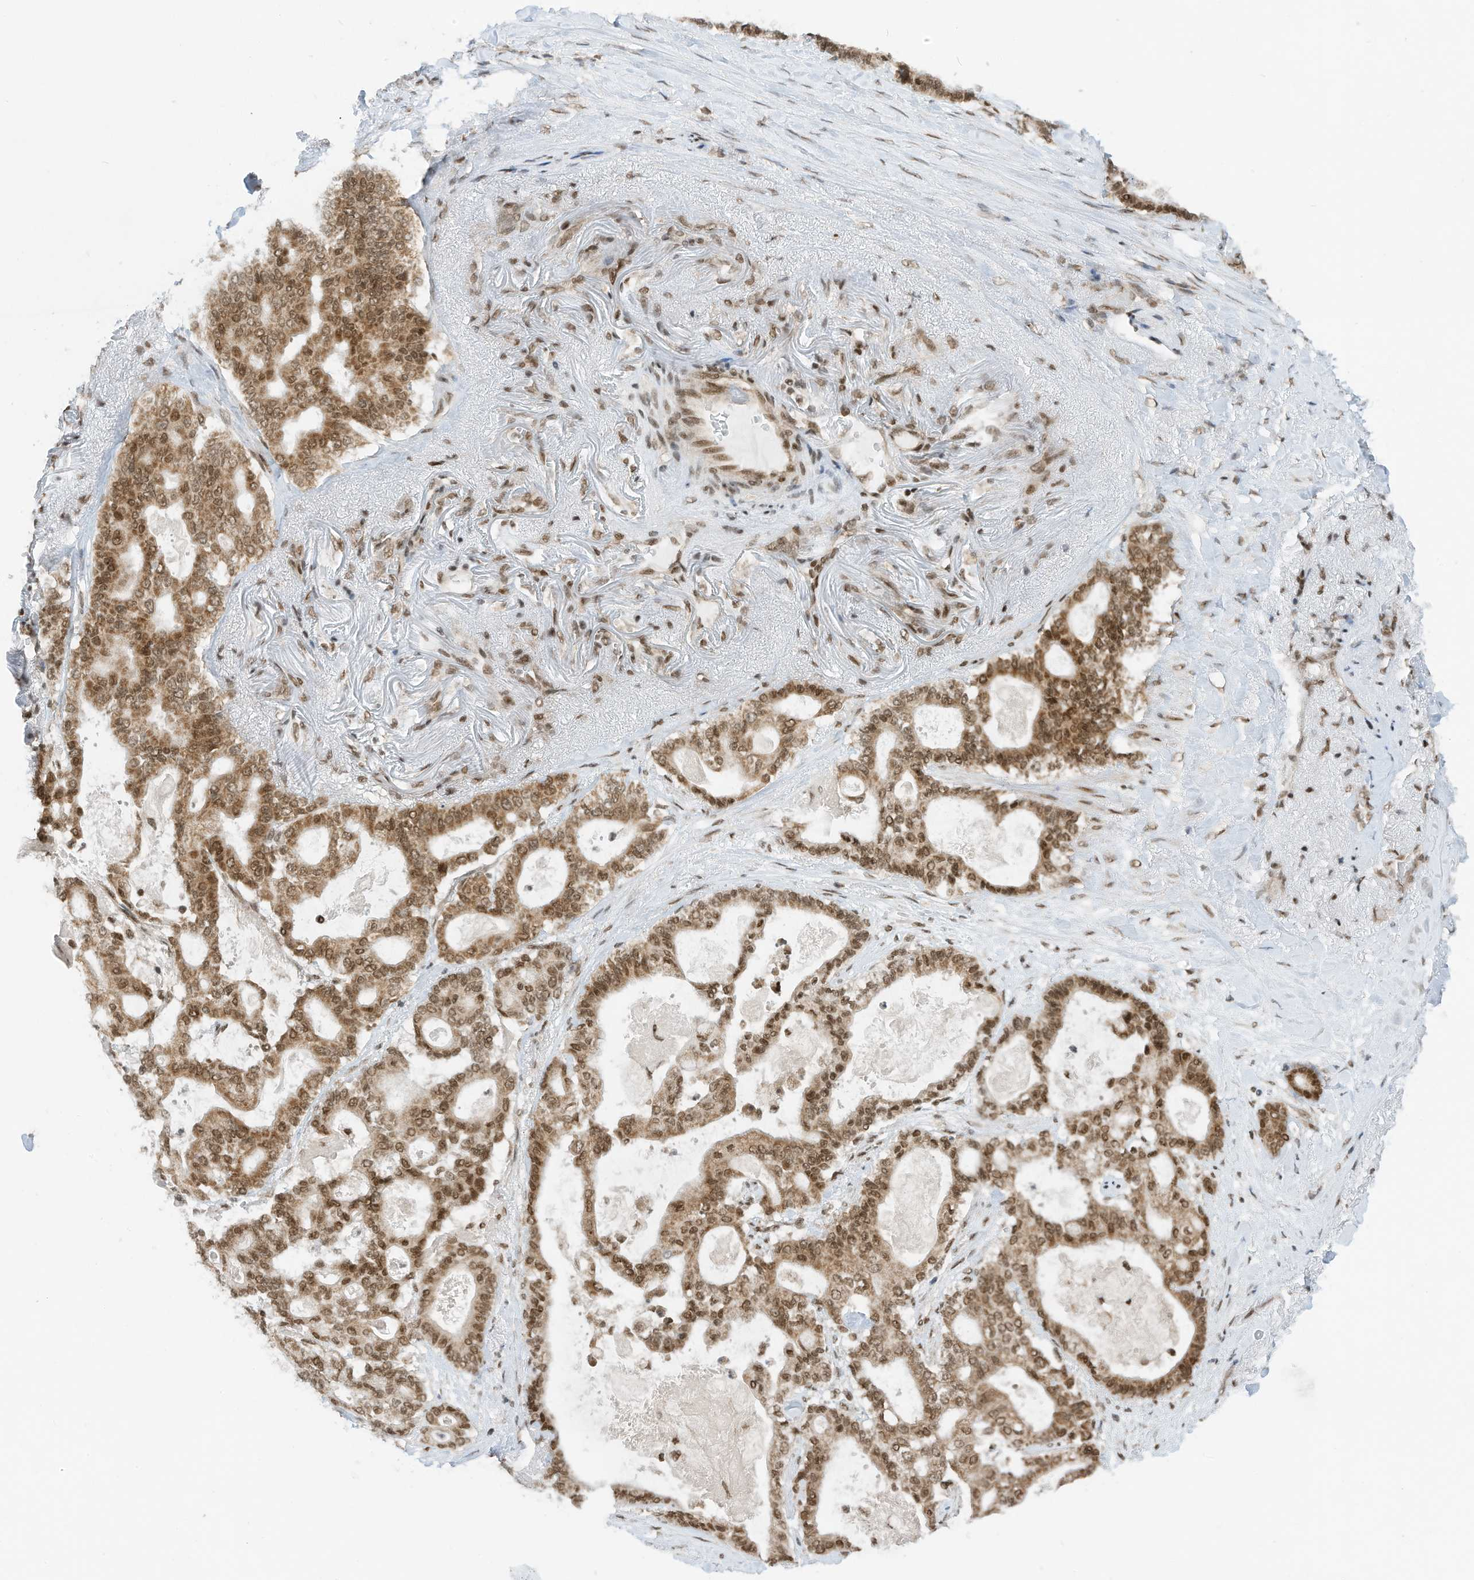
{"staining": {"intensity": "moderate", "quantity": ">75%", "location": "cytoplasmic/membranous,nuclear"}, "tissue": "pancreatic cancer", "cell_type": "Tumor cells", "image_type": "cancer", "snomed": [{"axis": "morphology", "description": "Adenocarcinoma, NOS"}, {"axis": "topography", "description": "Pancreas"}], "caption": "Immunohistochemistry (DAB (3,3'-diaminobenzidine)) staining of pancreatic cancer displays moderate cytoplasmic/membranous and nuclear protein expression in about >75% of tumor cells. (Stains: DAB in brown, nuclei in blue, Microscopy: brightfield microscopy at high magnification).", "gene": "AURKAIP1", "patient": {"sex": "male", "age": 63}}